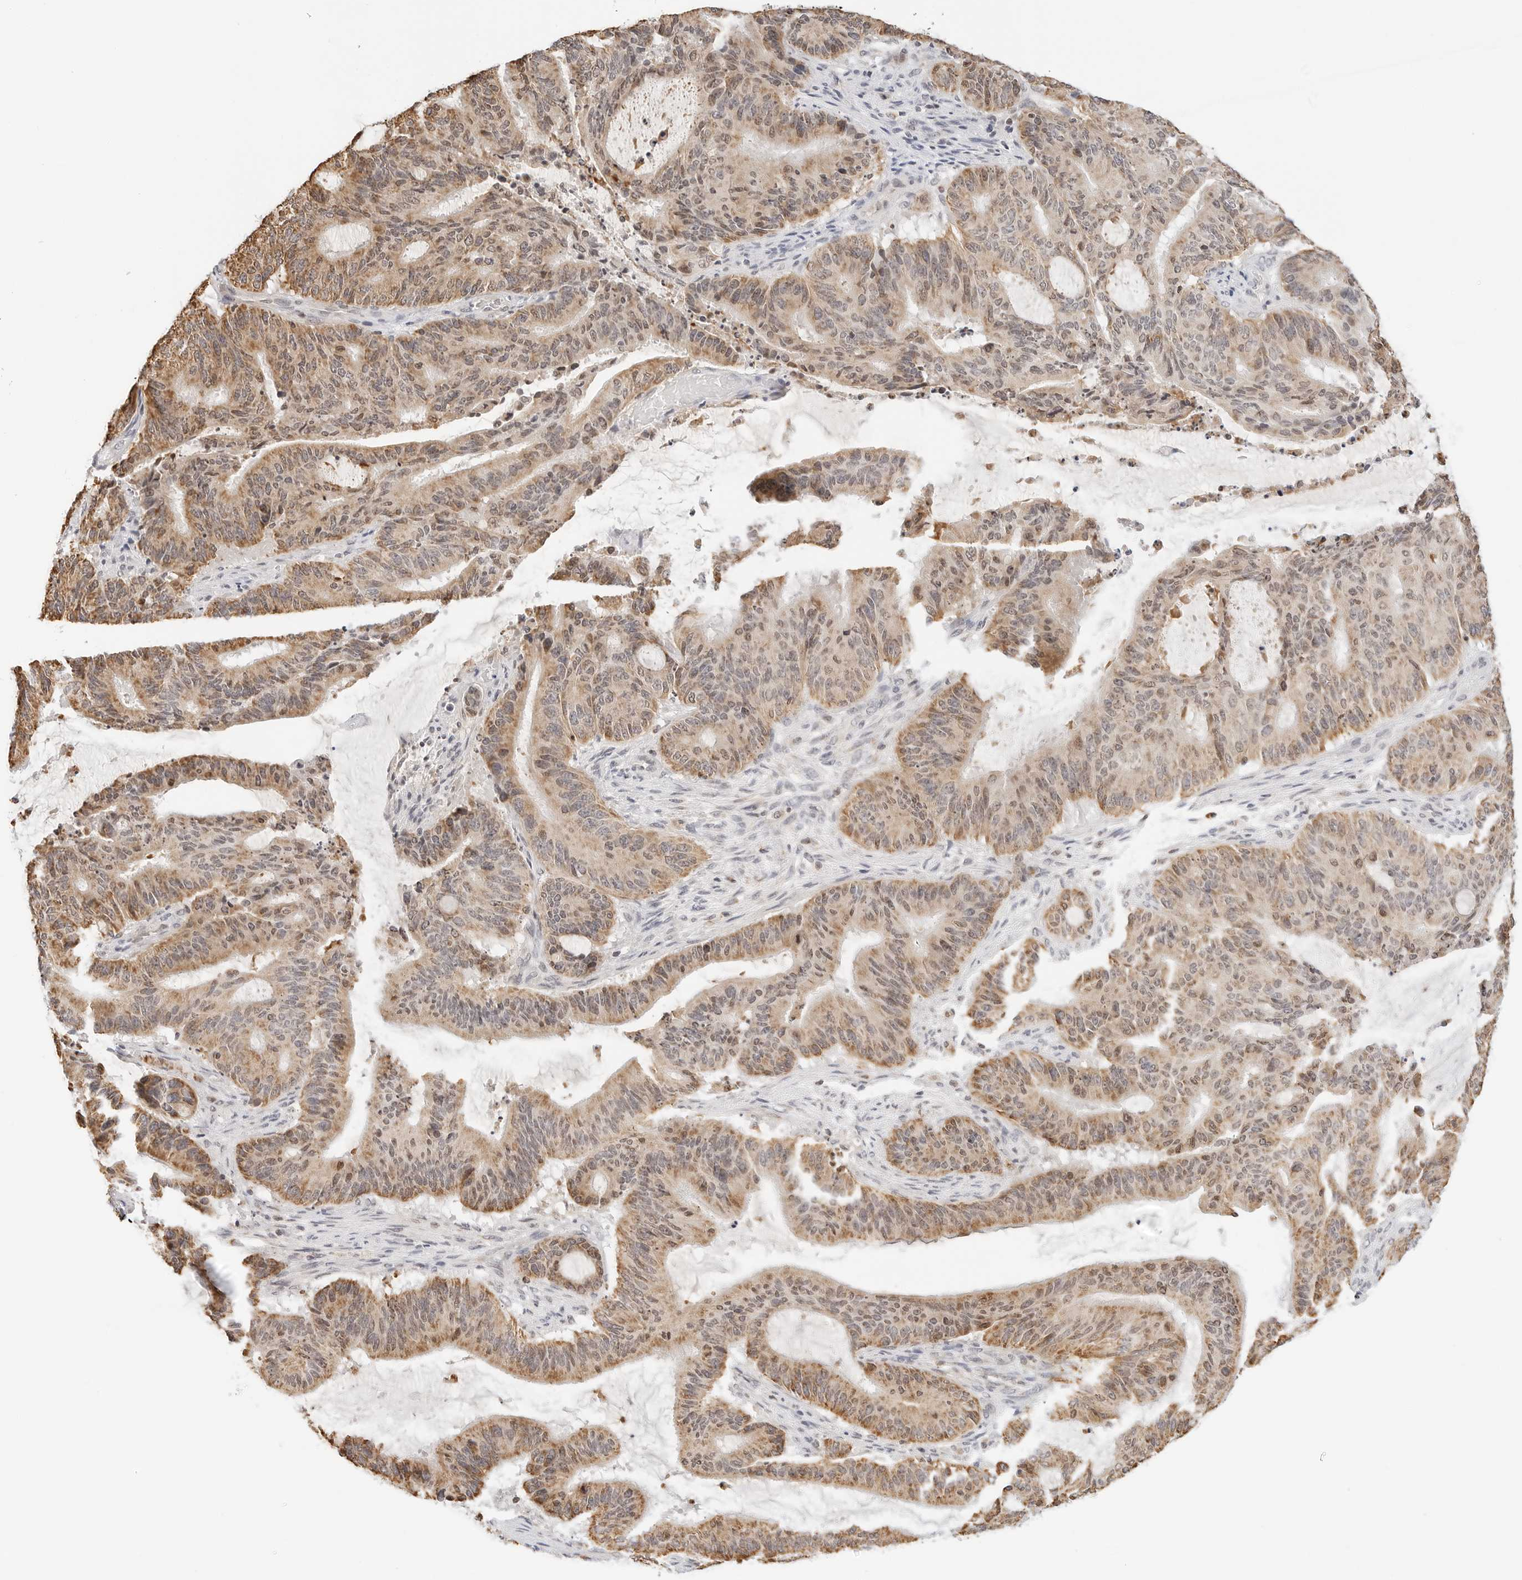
{"staining": {"intensity": "moderate", "quantity": ">75%", "location": "cytoplasmic/membranous"}, "tissue": "liver cancer", "cell_type": "Tumor cells", "image_type": "cancer", "snomed": [{"axis": "morphology", "description": "Normal tissue, NOS"}, {"axis": "morphology", "description": "Cholangiocarcinoma"}, {"axis": "topography", "description": "Liver"}, {"axis": "topography", "description": "Peripheral nerve tissue"}], "caption": "High-magnification brightfield microscopy of liver cancer (cholangiocarcinoma) stained with DAB (3,3'-diaminobenzidine) (brown) and counterstained with hematoxylin (blue). tumor cells exhibit moderate cytoplasmic/membranous positivity is present in about>75% of cells.", "gene": "ATL1", "patient": {"sex": "female", "age": 73}}